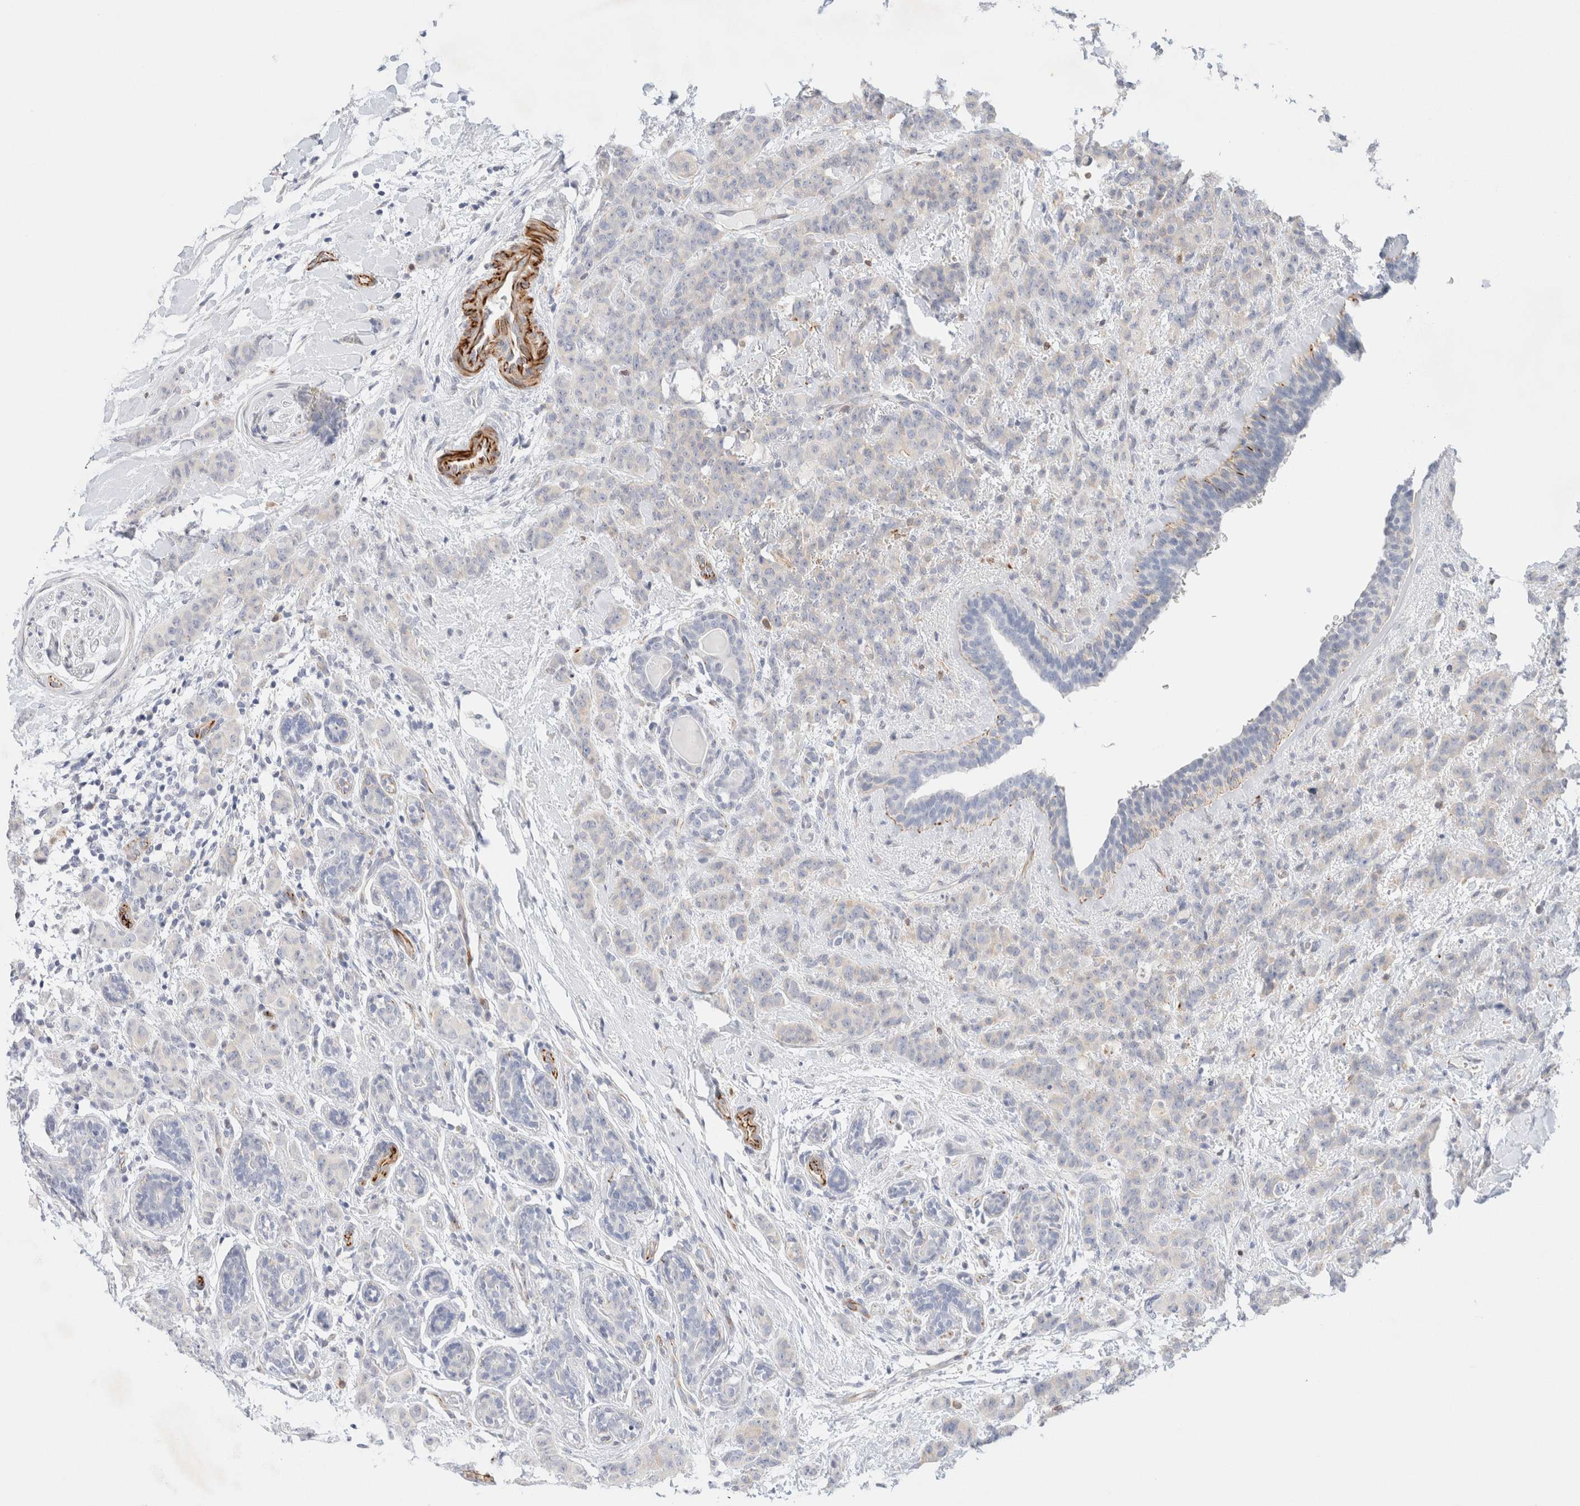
{"staining": {"intensity": "negative", "quantity": "none", "location": "none"}, "tissue": "breast cancer", "cell_type": "Tumor cells", "image_type": "cancer", "snomed": [{"axis": "morphology", "description": "Normal tissue, NOS"}, {"axis": "morphology", "description": "Duct carcinoma"}, {"axis": "topography", "description": "Breast"}], "caption": "Photomicrograph shows no significant protein positivity in tumor cells of breast intraductal carcinoma. (Stains: DAB IHC with hematoxylin counter stain, Microscopy: brightfield microscopy at high magnification).", "gene": "SLC25A48", "patient": {"sex": "female", "age": 40}}